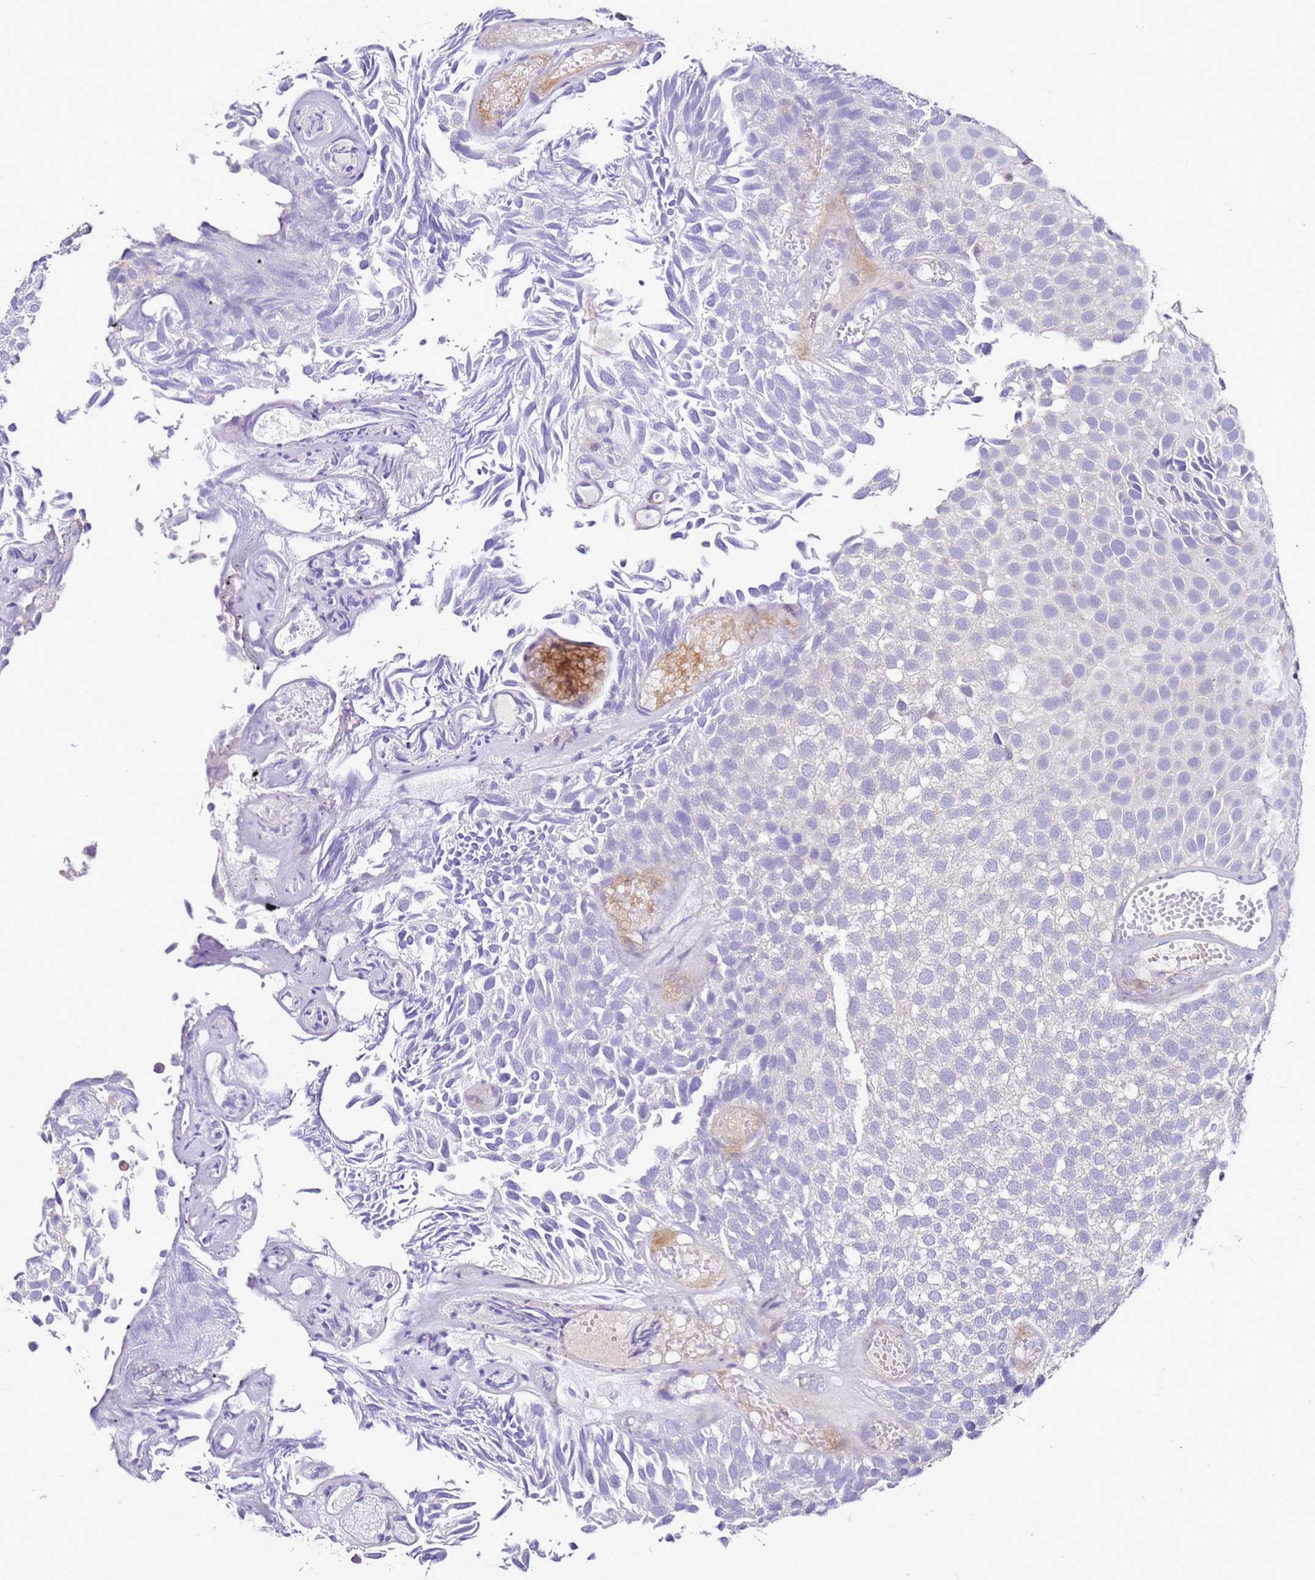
{"staining": {"intensity": "negative", "quantity": "none", "location": "none"}, "tissue": "urothelial cancer", "cell_type": "Tumor cells", "image_type": "cancer", "snomed": [{"axis": "morphology", "description": "Urothelial carcinoma, Low grade"}, {"axis": "topography", "description": "Urinary bladder"}], "caption": "This is an IHC histopathology image of urothelial cancer. There is no expression in tumor cells.", "gene": "HGD", "patient": {"sex": "male", "age": 89}}